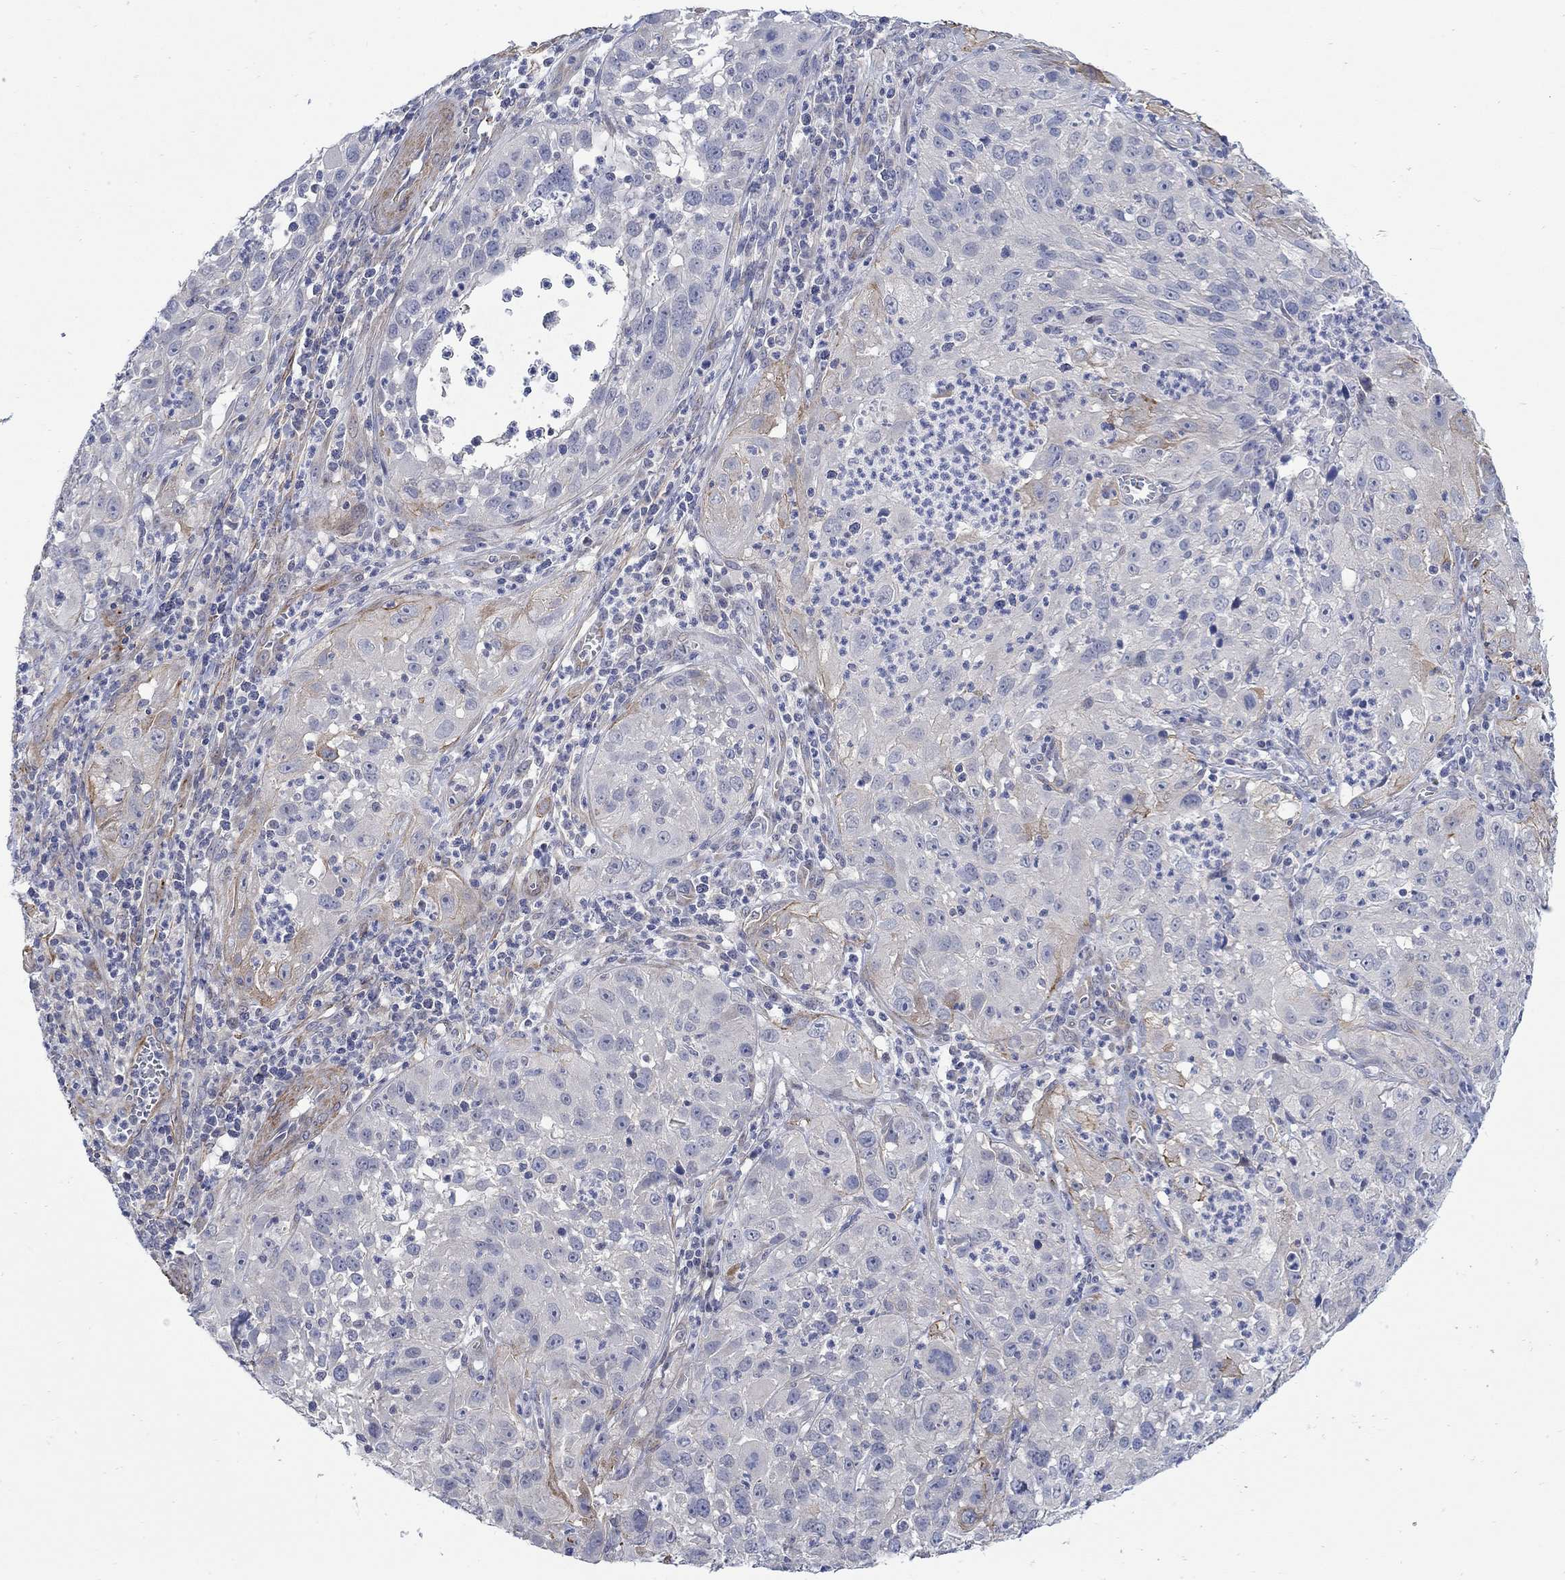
{"staining": {"intensity": "moderate", "quantity": "<25%", "location": "cytoplasmic/membranous"}, "tissue": "cervical cancer", "cell_type": "Tumor cells", "image_type": "cancer", "snomed": [{"axis": "morphology", "description": "Squamous cell carcinoma, NOS"}, {"axis": "topography", "description": "Cervix"}], "caption": "Human cervical squamous cell carcinoma stained with a brown dye demonstrates moderate cytoplasmic/membranous positive staining in approximately <25% of tumor cells.", "gene": "SCN7A", "patient": {"sex": "female", "age": 32}}